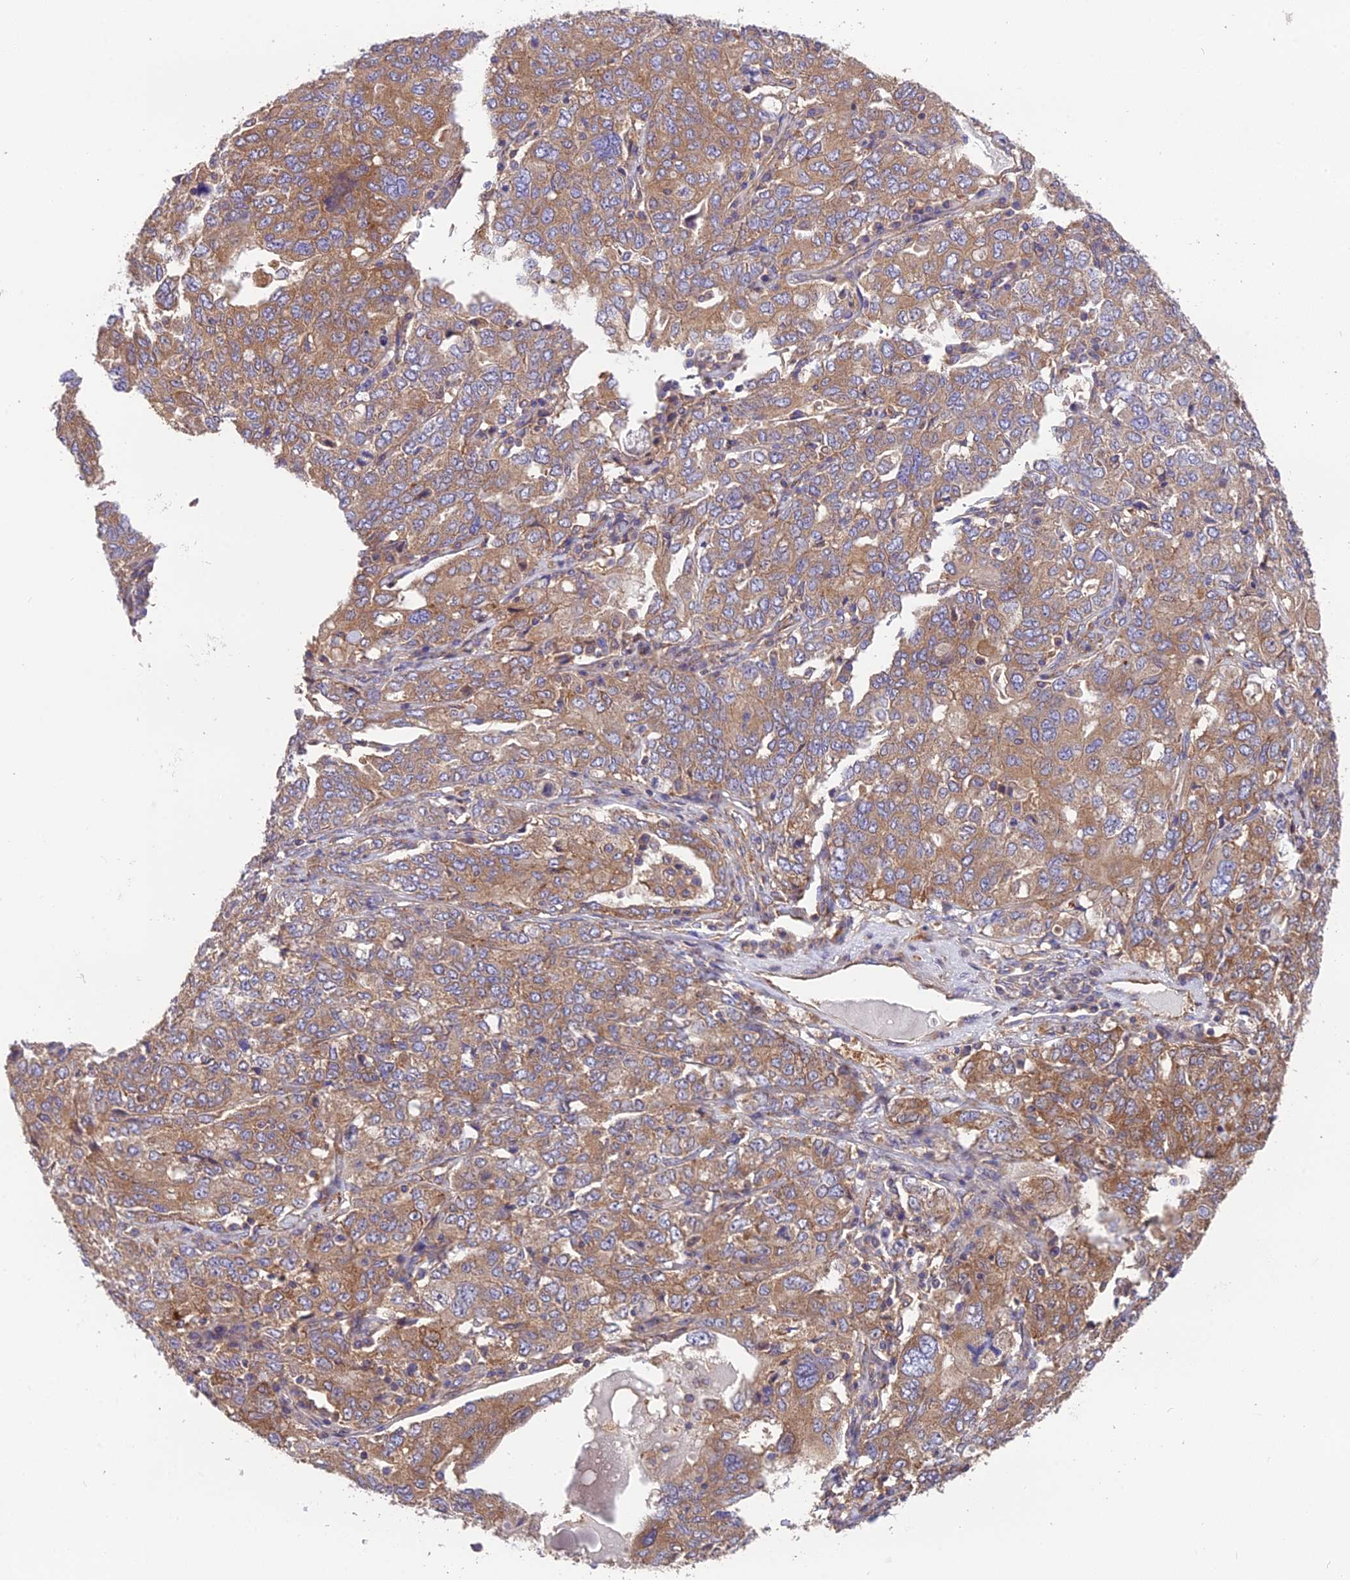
{"staining": {"intensity": "moderate", "quantity": ">75%", "location": "cytoplasmic/membranous"}, "tissue": "ovarian cancer", "cell_type": "Tumor cells", "image_type": "cancer", "snomed": [{"axis": "morphology", "description": "Carcinoma, endometroid"}, {"axis": "topography", "description": "Ovary"}], "caption": "Tumor cells reveal medium levels of moderate cytoplasmic/membranous staining in about >75% of cells in endometroid carcinoma (ovarian).", "gene": "BLOC1S4", "patient": {"sex": "female", "age": 62}}